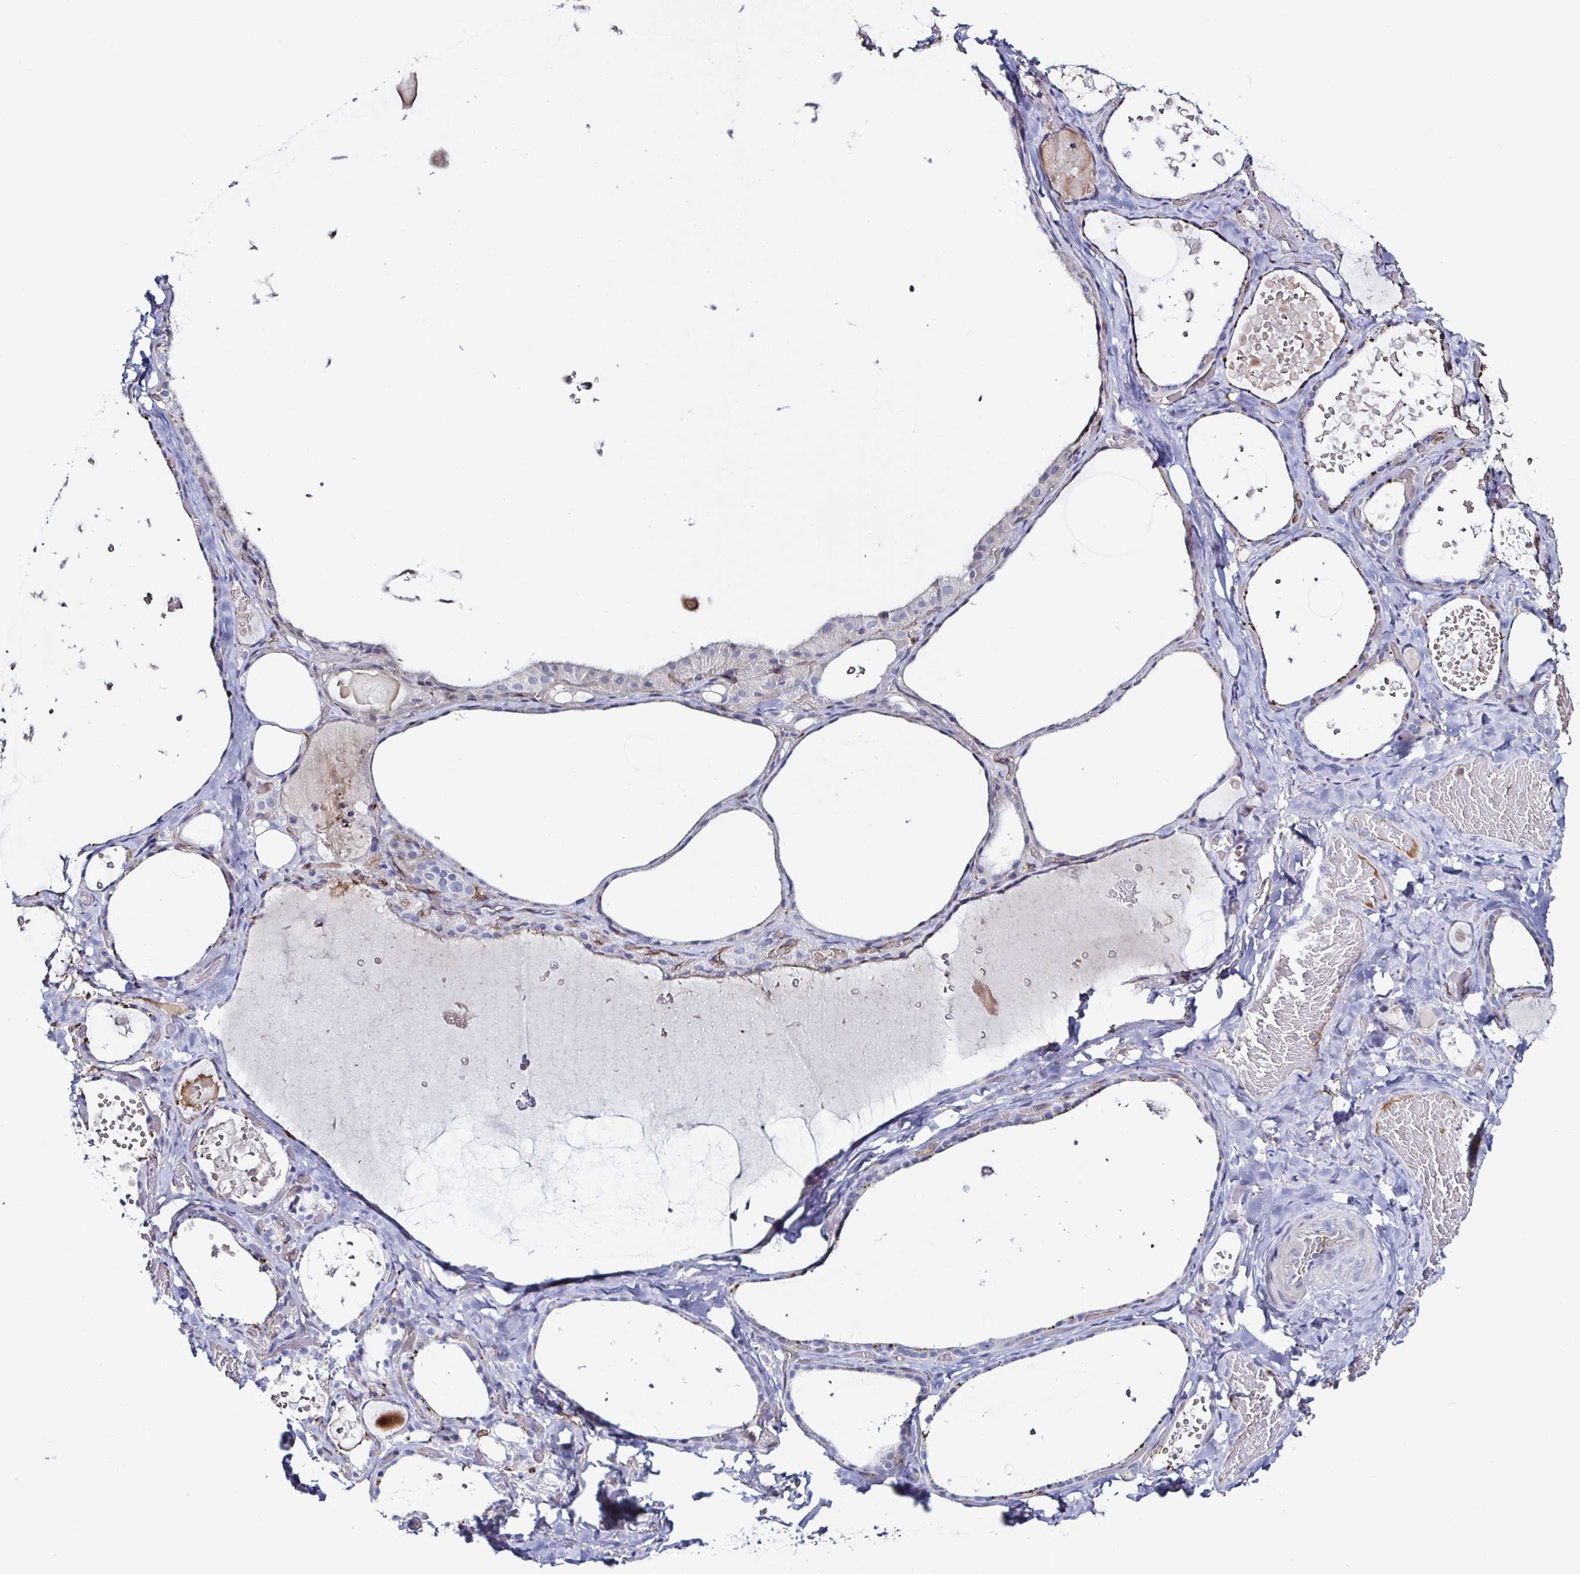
{"staining": {"intensity": "negative", "quantity": "none", "location": "none"}, "tissue": "thyroid gland", "cell_type": "Glandular cells", "image_type": "normal", "snomed": [{"axis": "morphology", "description": "Normal tissue, NOS"}, {"axis": "topography", "description": "Thyroid gland"}], "caption": "Normal thyroid gland was stained to show a protein in brown. There is no significant expression in glandular cells. (Stains: DAB immunohistochemistry (IHC) with hematoxylin counter stain, Microscopy: brightfield microscopy at high magnification).", "gene": "ACSBG2", "patient": {"sex": "female", "age": 56}}